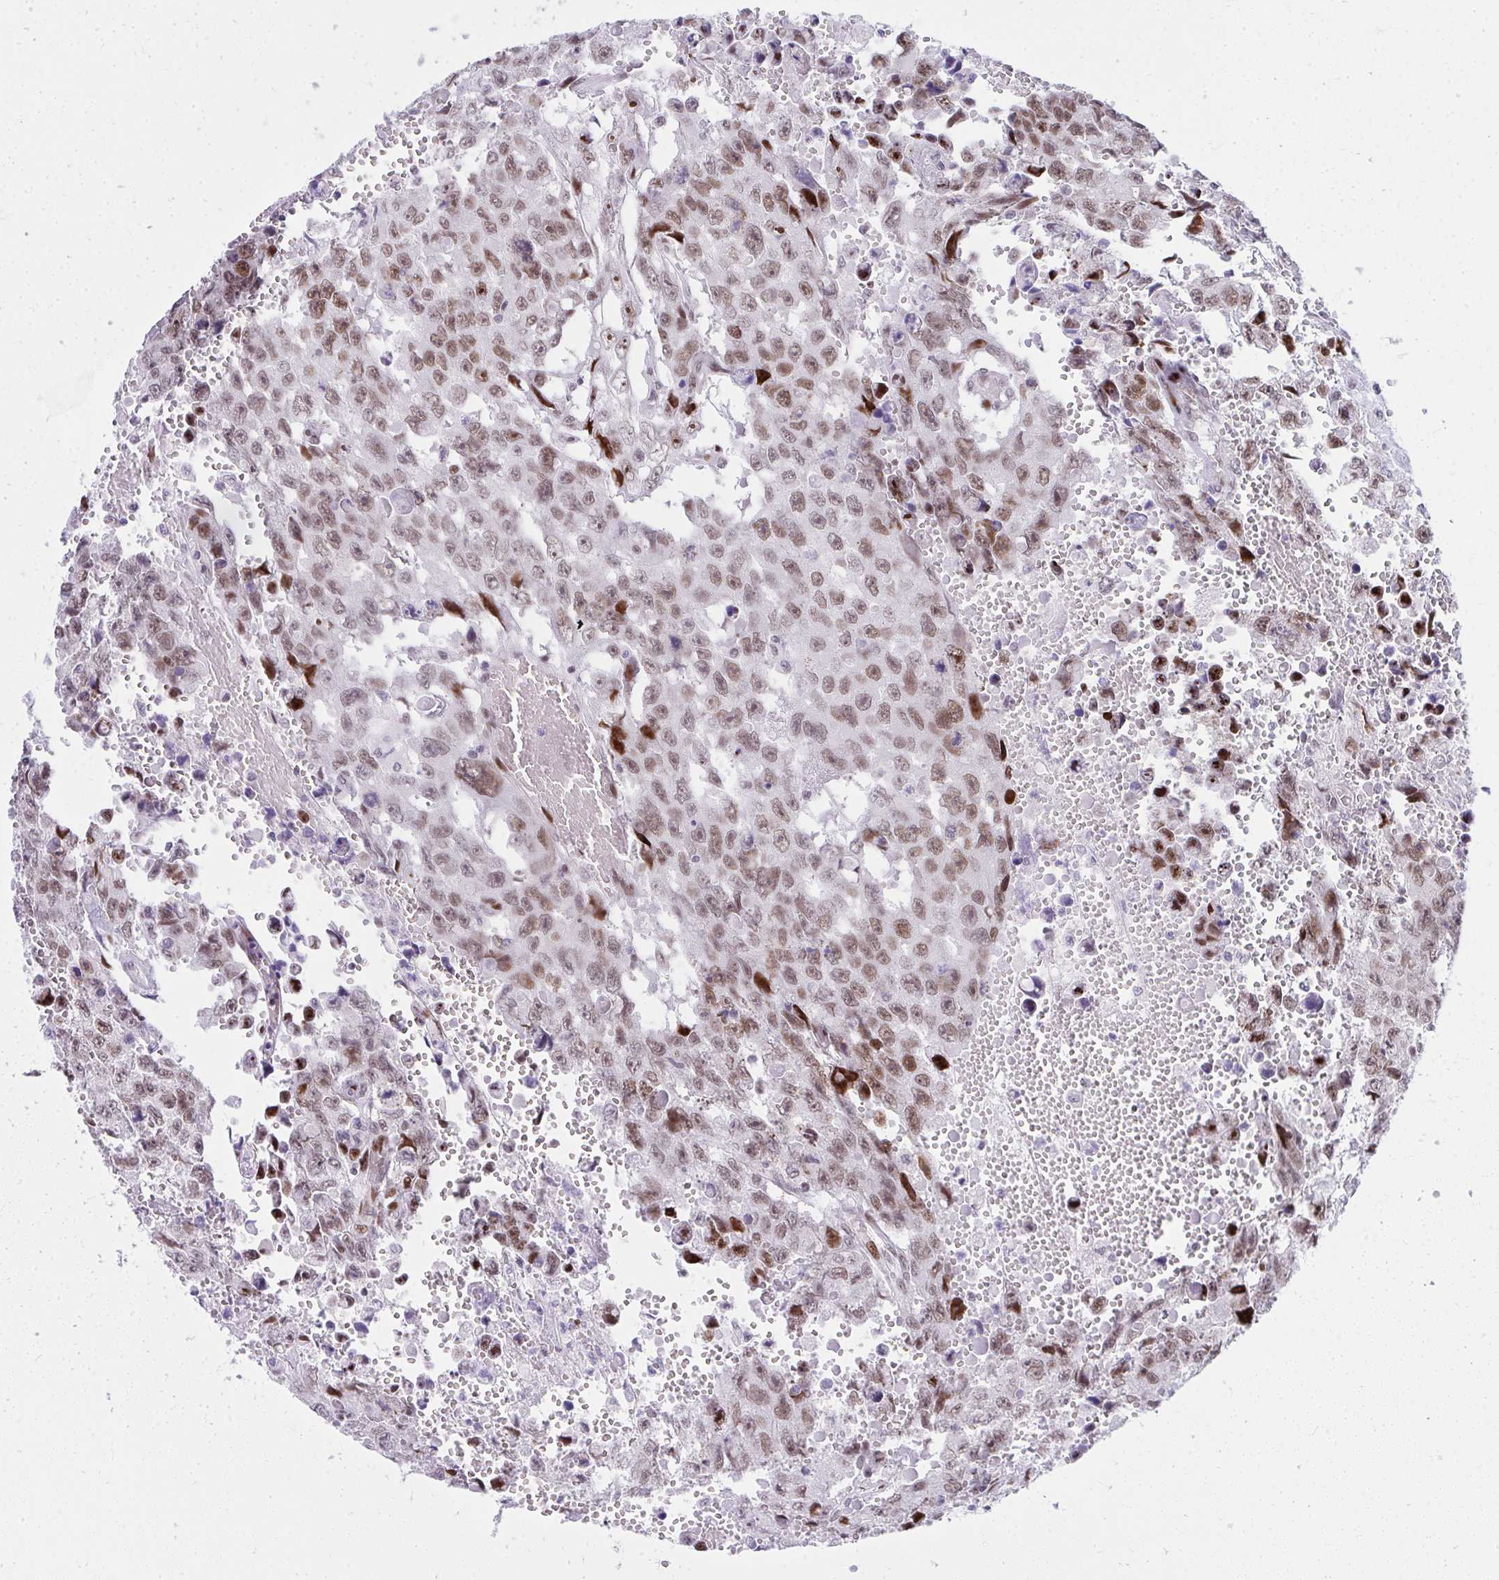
{"staining": {"intensity": "moderate", "quantity": ">75%", "location": "nuclear"}, "tissue": "testis cancer", "cell_type": "Tumor cells", "image_type": "cancer", "snomed": [{"axis": "morphology", "description": "Seminoma, NOS"}, {"axis": "topography", "description": "Testis"}], "caption": "A photomicrograph showing moderate nuclear positivity in approximately >75% of tumor cells in testis cancer, as visualized by brown immunohistochemical staining.", "gene": "GLDN", "patient": {"sex": "male", "age": 26}}